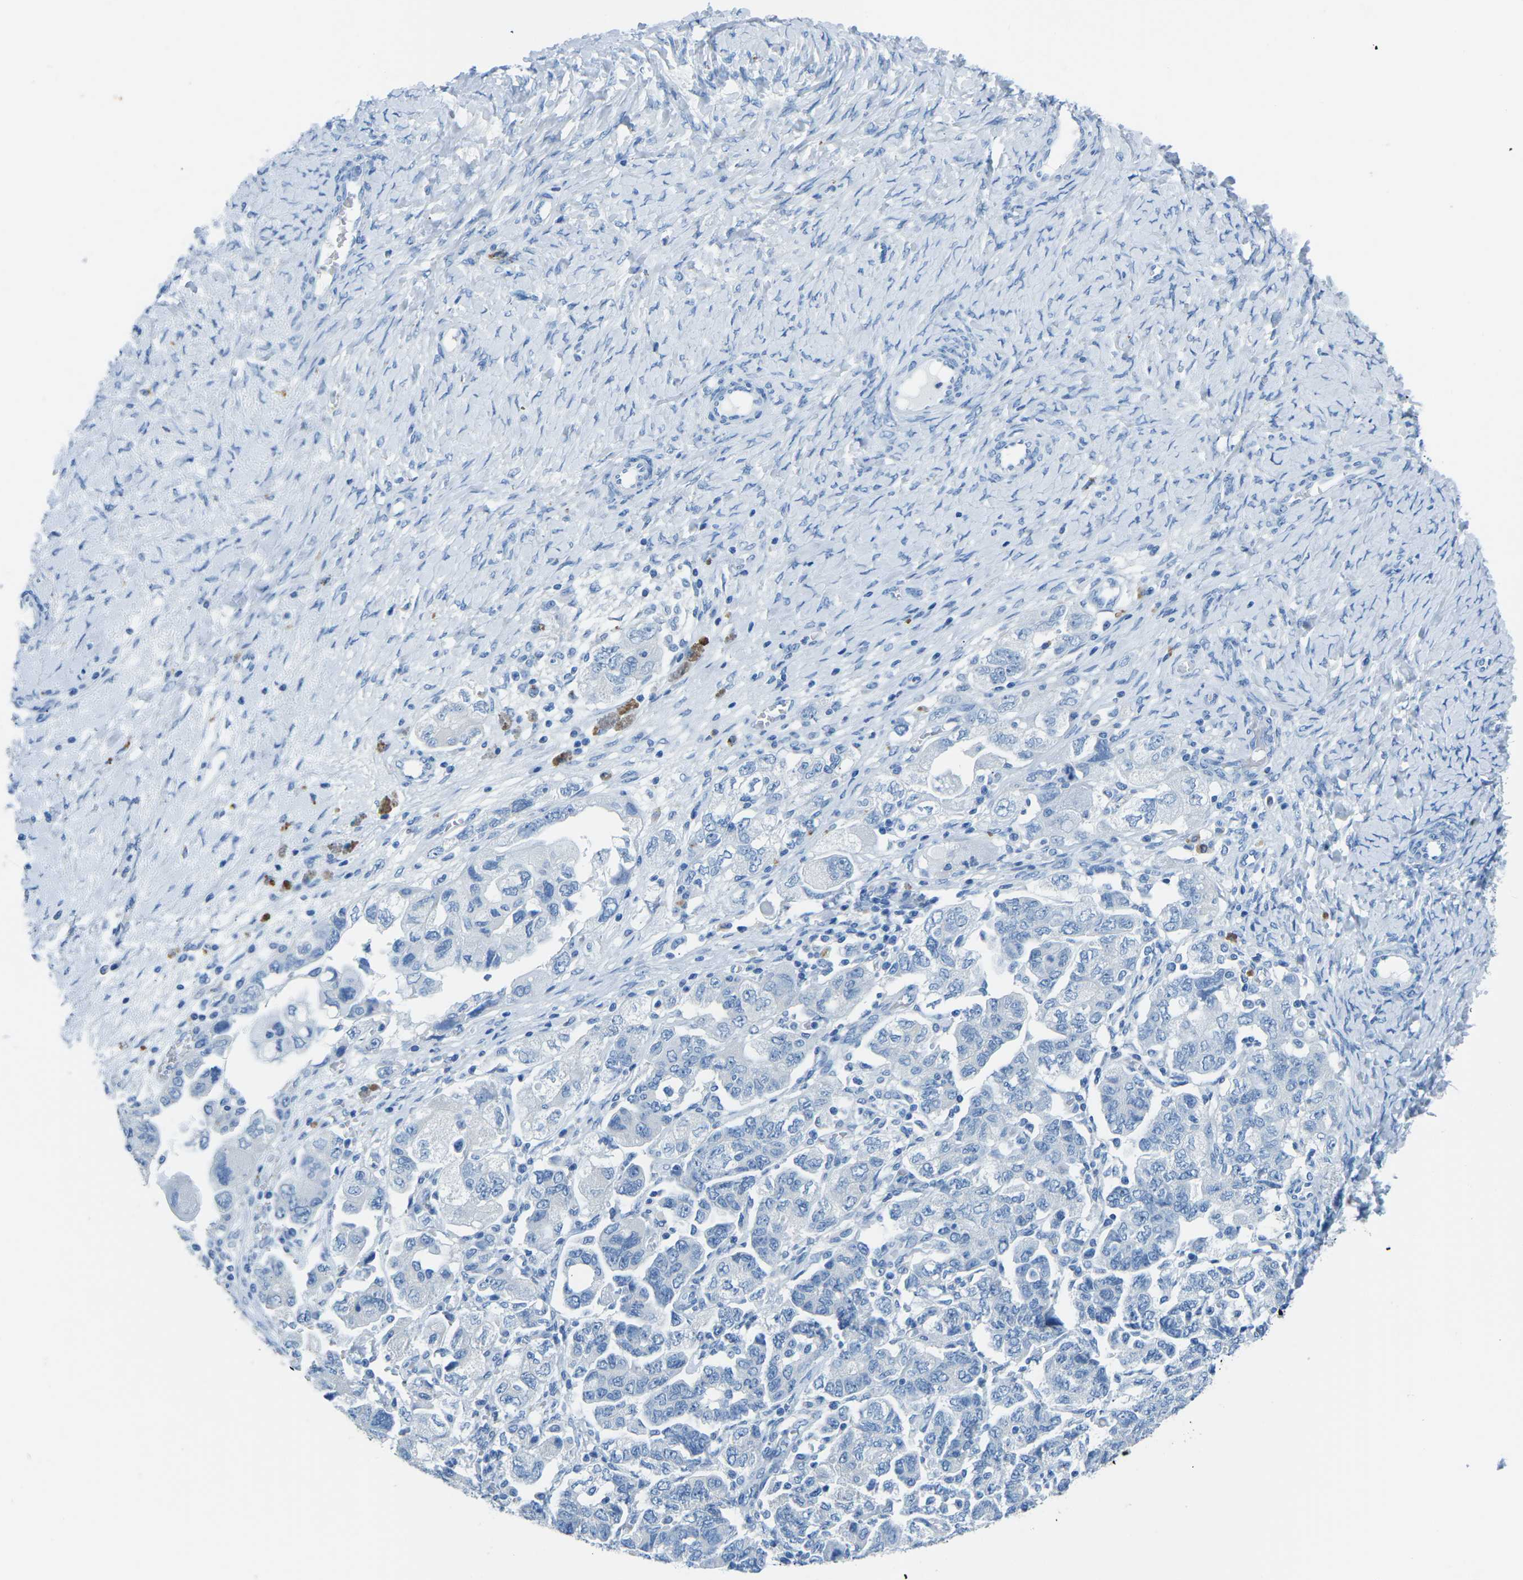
{"staining": {"intensity": "negative", "quantity": "none", "location": "none"}, "tissue": "ovarian cancer", "cell_type": "Tumor cells", "image_type": "cancer", "snomed": [{"axis": "morphology", "description": "Carcinoma, NOS"}, {"axis": "morphology", "description": "Cystadenocarcinoma, serous, NOS"}, {"axis": "topography", "description": "Ovary"}], "caption": "Photomicrograph shows no significant protein expression in tumor cells of ovarian cancer.", "gene": "MYH8", "patient": {"sex": "female", "age": 69}}